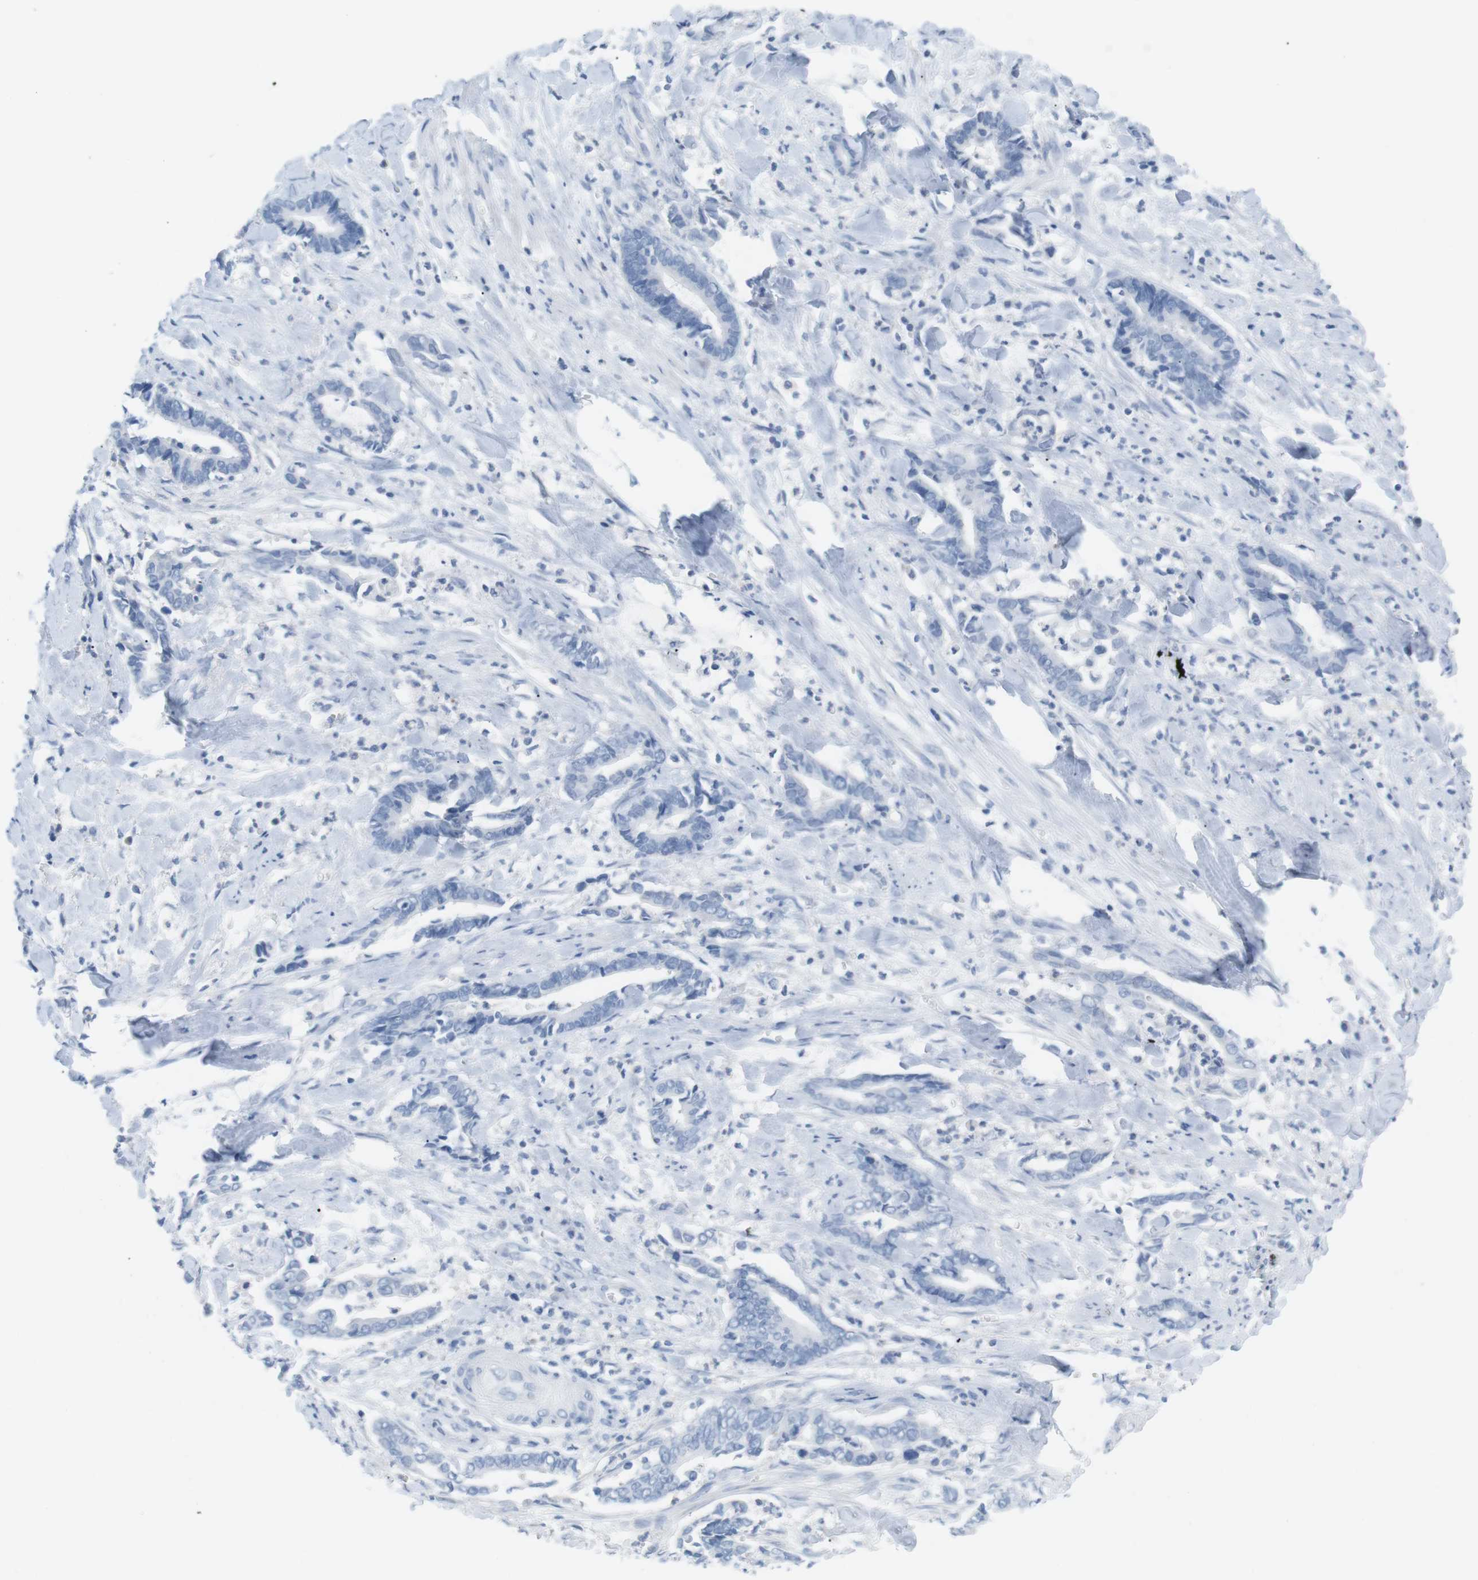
{"staining": {"intensity": "negative", "quantity": "none", "location": "none"}, "tissue": "cervical cancer", "cell_type": "Tumor cells", "image_type": "cancer", "snomed": [{"axis": "morphology", "description": "Adenocarcinoma, NOS"}, {"axis": "topography", "description": "Cervix"}], "caption": "DAB (3,3'-diaminobenzidine) immunohistochemical staining of human cervical adenocarcinoma displays no significant expression in tumor cells. Brightfield microscopy of immunohistochemistry stained with DAB (brown) and hematoxylin (blue), captured at high magnification.", "gene": "HBG2", "patient": {"sex": "female", "age": 44}}